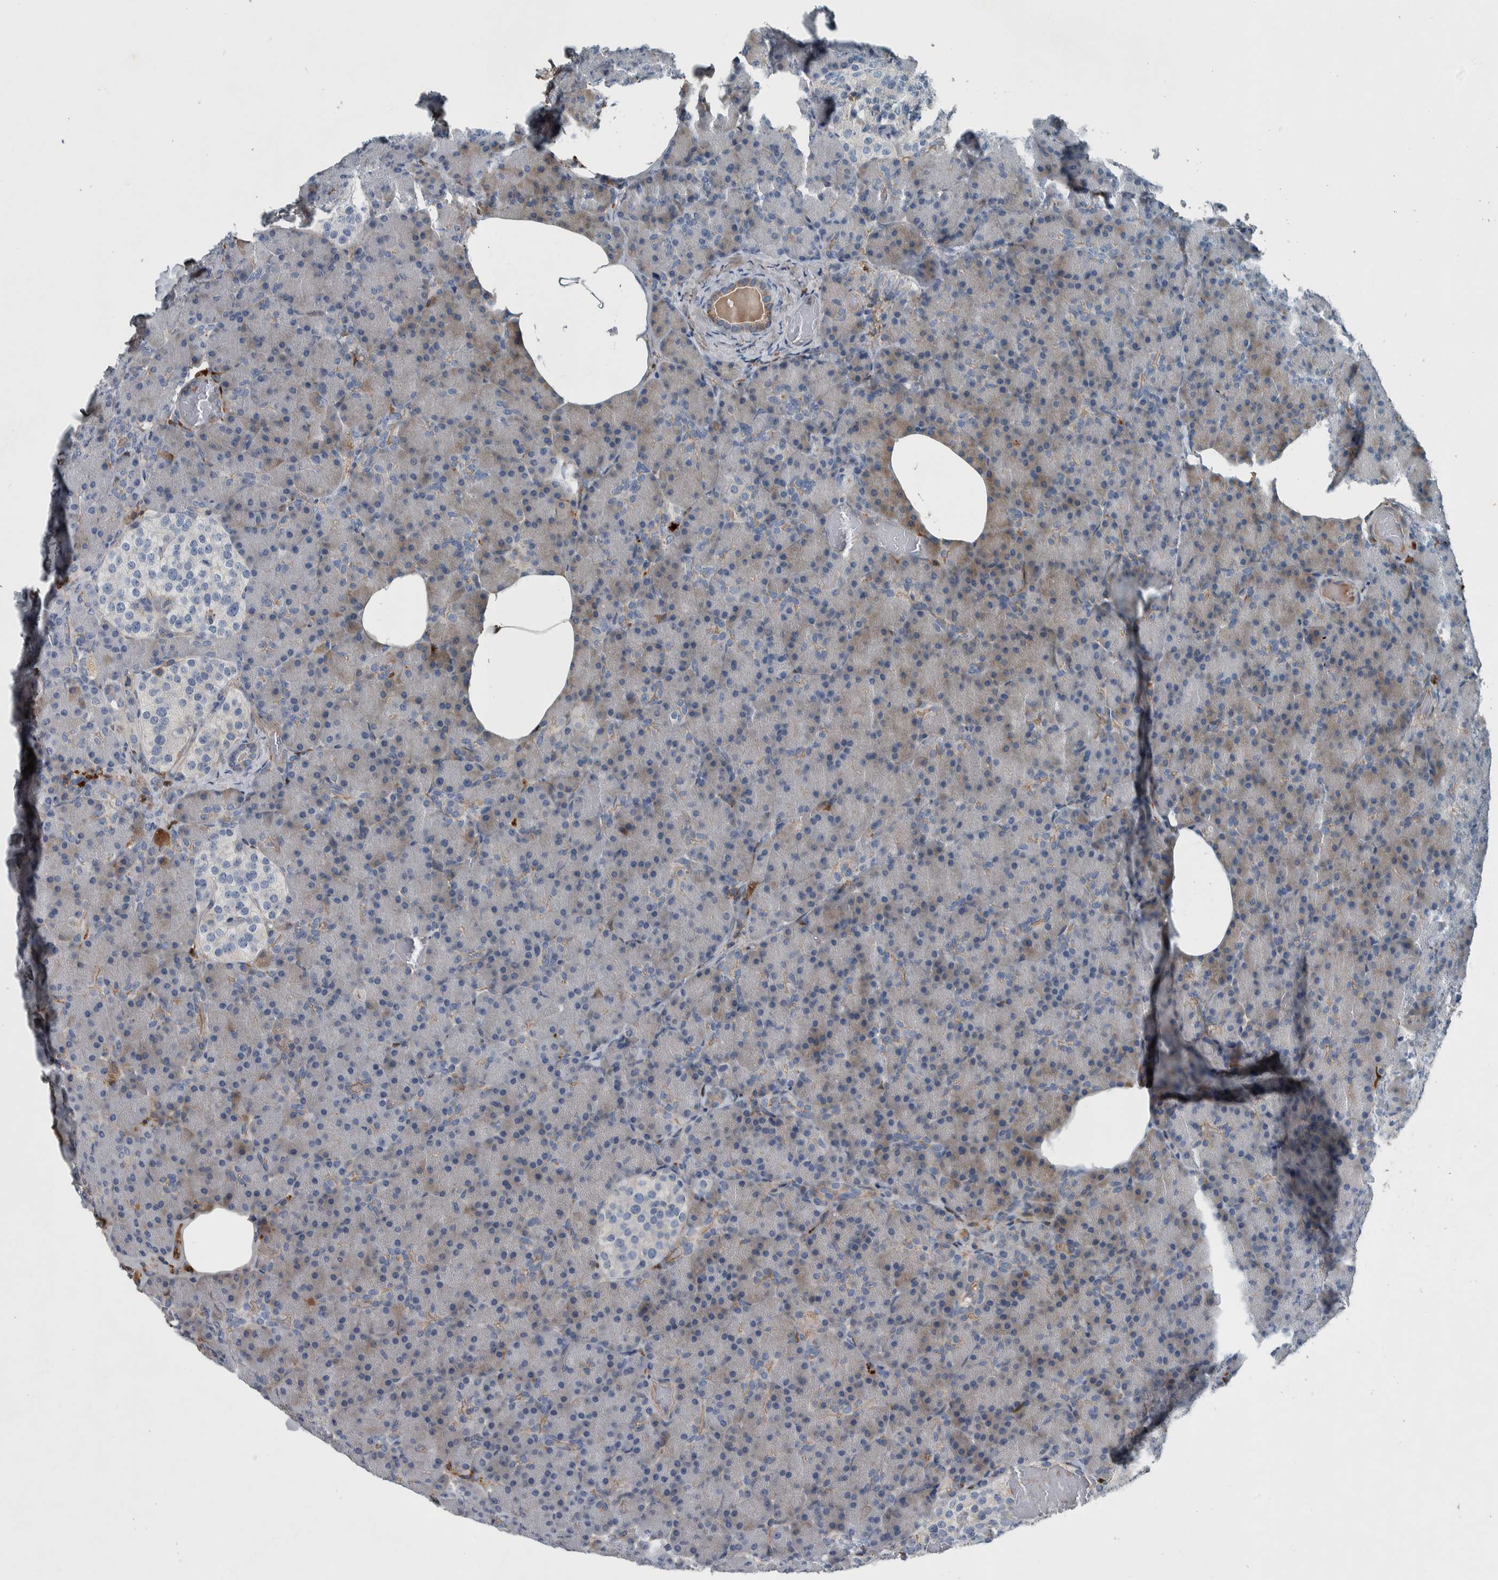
{"staining": {"intensity": "weak", "quantity": "<25%", "location": "cytoplasmic/membranous"}, "tissue": "pancreas", "cell_type": "Exocrine glandular cells", "image_type": "normal", "snomed": [{"axis": "morphology", "description": "Normal tissue, NOS"}, {"axis": "topography", "description": "Pancreas"}], "caption": "A micrograph of human pancreas is negative for staining in exocrine glandular cells.", "gene": "SERPINC1", "patient": {"sex": "female", "age": 43}}